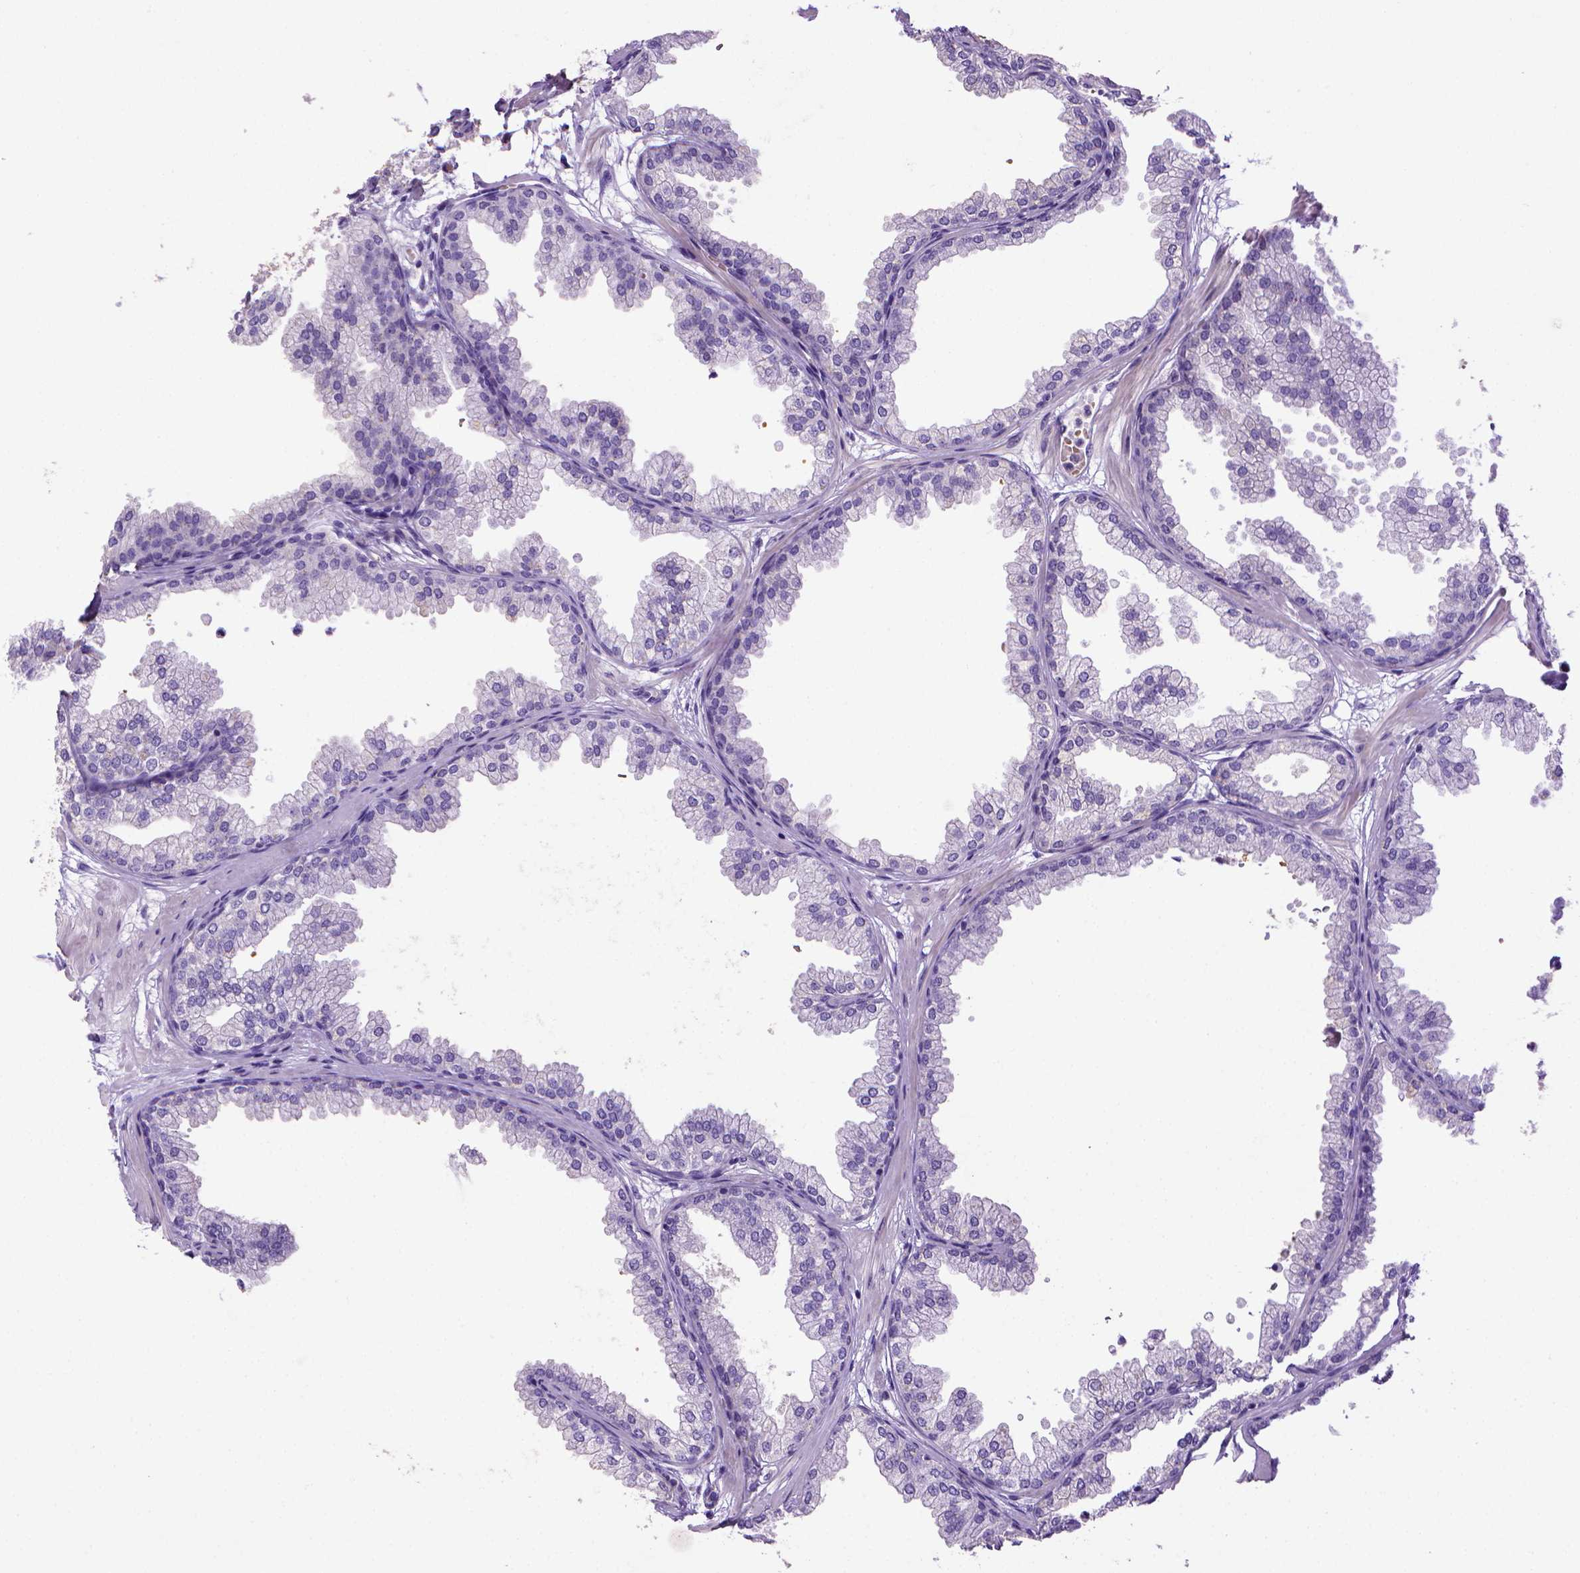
{"staining": {"intensity": "negative", "quantity": "none", "location": "none"}, "tissue": "prostate", "cell_type": "Glandular cells", "image_type": "normal", "snomed": [{"axis": "morphology", "description": "Normal tissue, NOS"}, {"axis": "topography", "description": "Prostate"}], "caption": "Unremarkable prostate was stained to show a protein in brown. There is no significant staining in glandular cells. Brightfield microscopy of IHC stained with DAB (brown) and hematoxylin (blue), captured at high magnification.", "gene": "BAAT", "patient": {"sex": "male", "age": 37}}